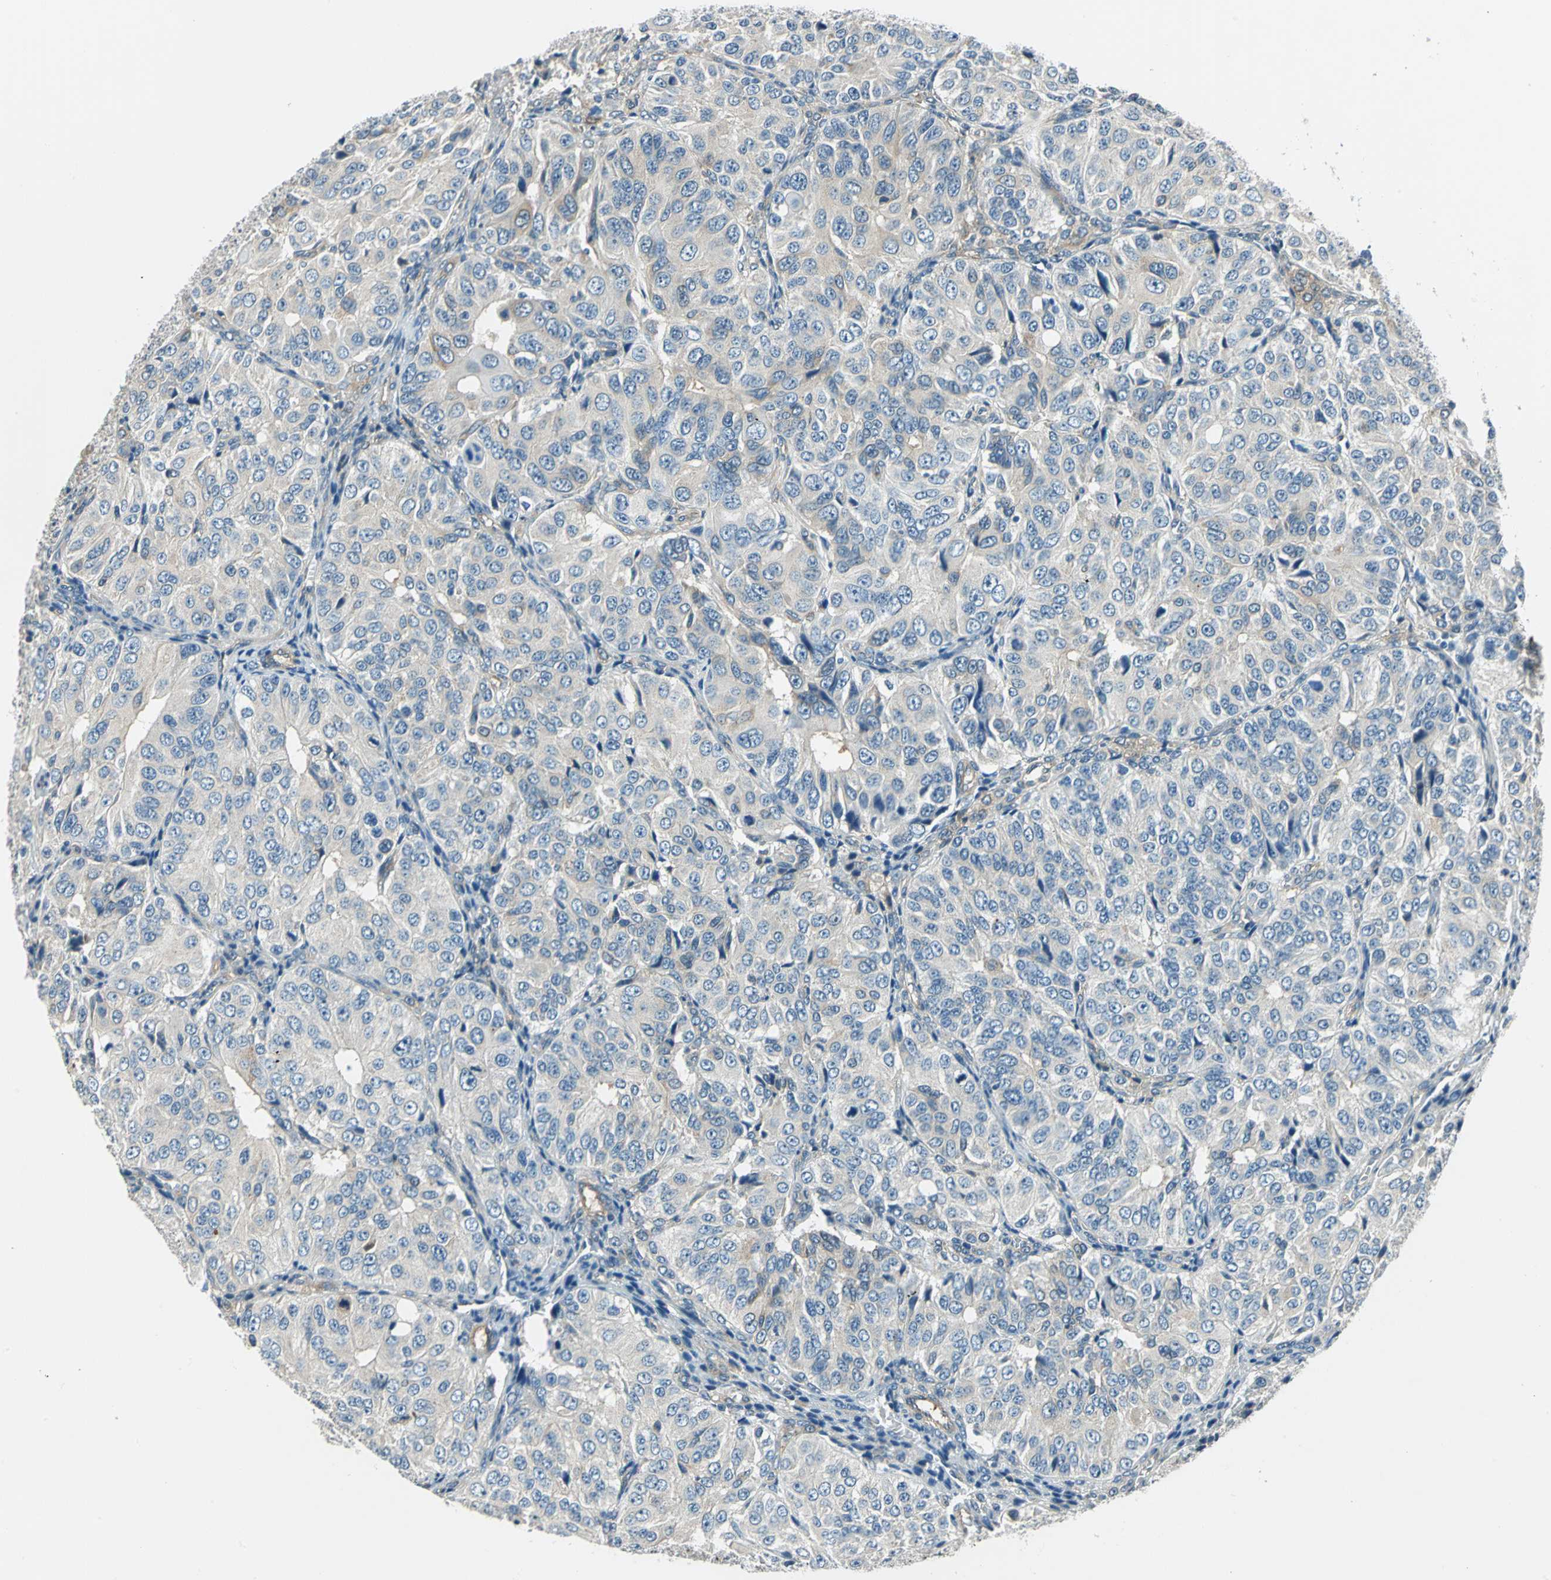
{"staining": {"intensity": "weak", "quantity": "<25%", "location": "cytoplasmic/membranous"}, "tissue": "ovarian cancer", "cell_type": "Tumor cells", "image_type": "cancer", "snomed": [{"axis": "morphology", "description": "Carcinoma, endometroid"}, {"axis": "topography", "description": "Ovary"}], "caption": "There is no significant staining in tumor cells of ovarian endometroid carcinoma. The staining was performed using DAB (3,3'-diaminobenzidine) to visualize the protein expression in brown, while the nuclei were stained in blue with hematoxylin (Magnification: 20x).", "gene": "CDC42EP1", "patient": {"sex": "female", "age": 51}}